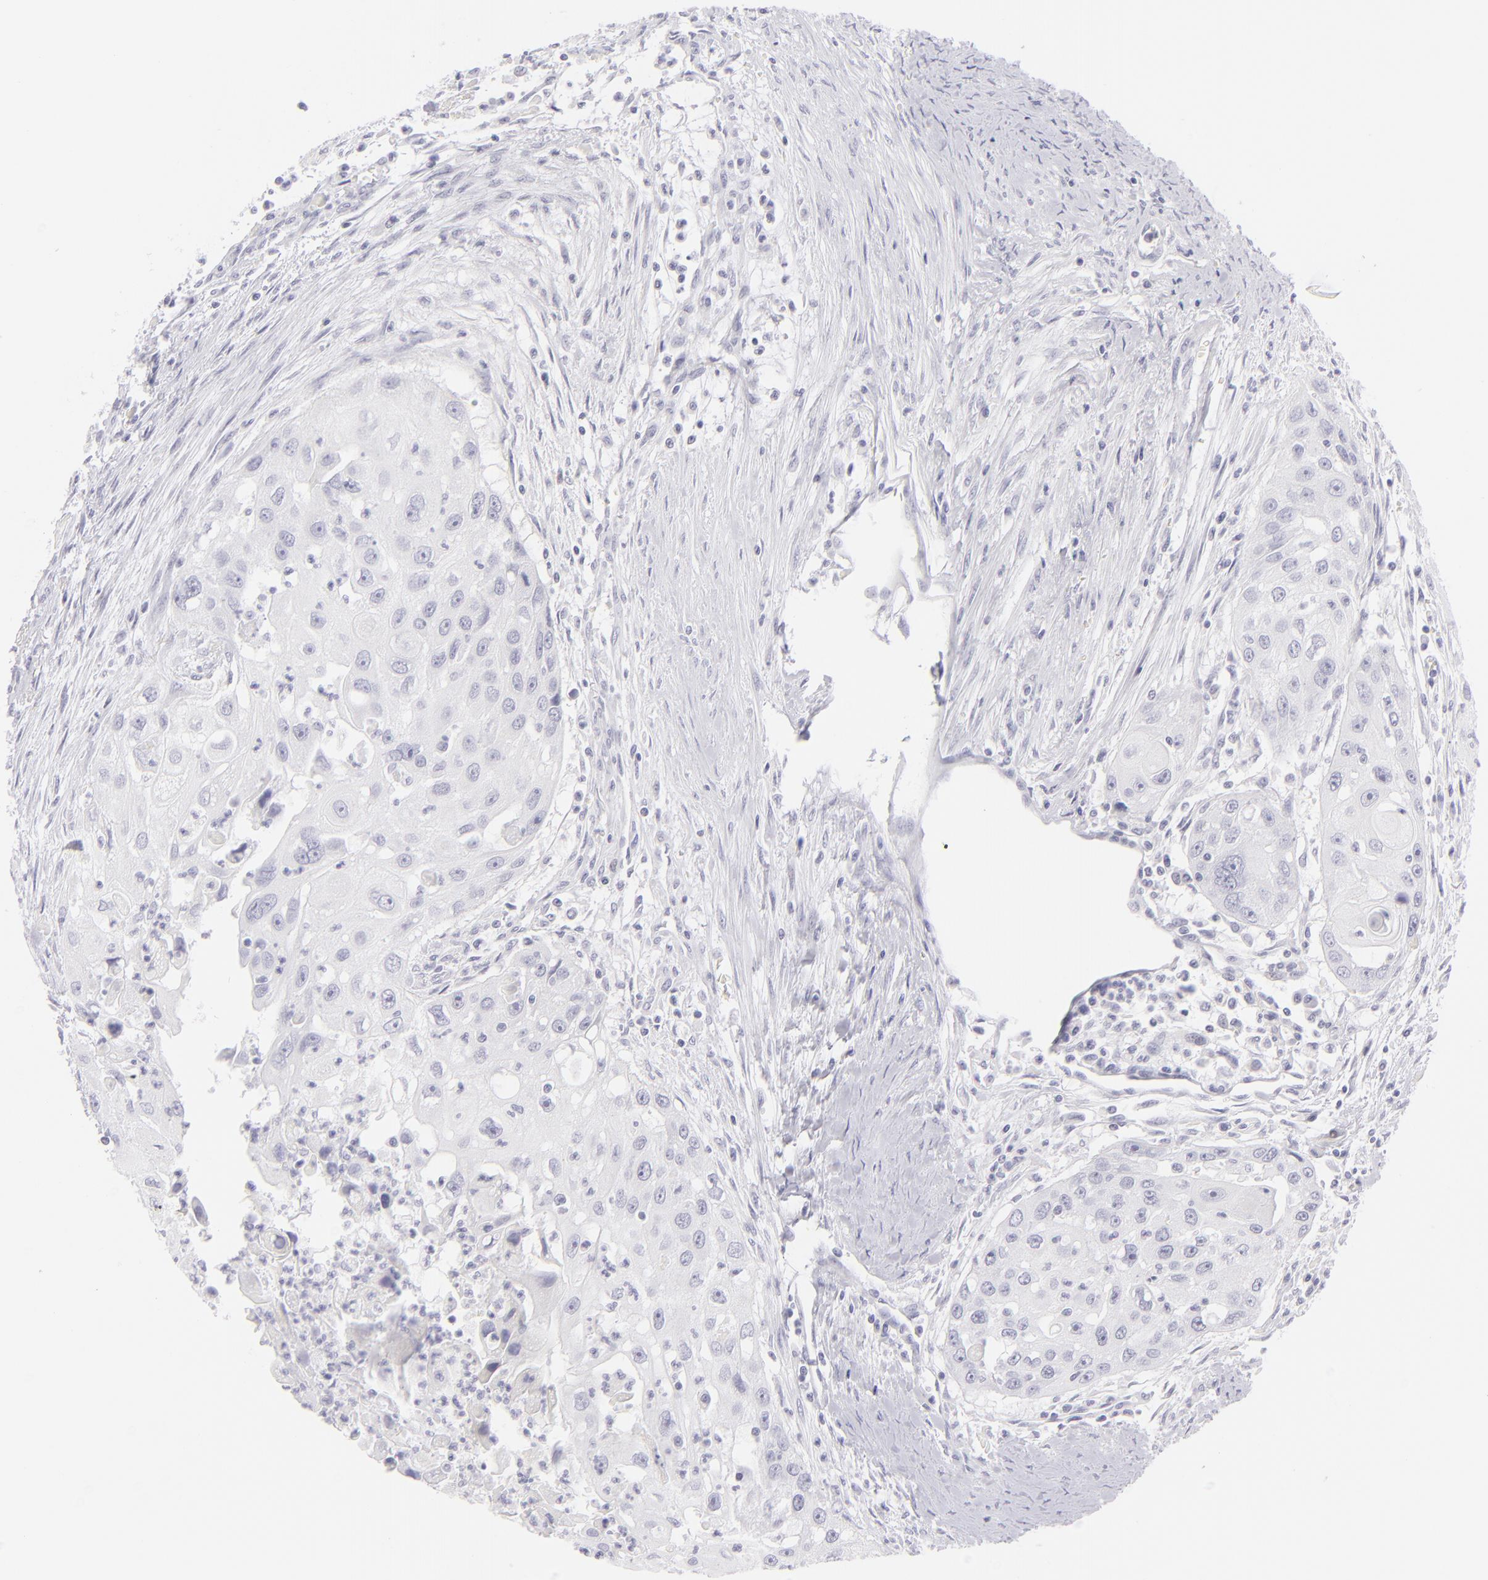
{"staining": {"intensity": "negative", "quantity": "none", "location": "none"}, "tissue": "head and neck cancer", "cell_type": "Tumor cells", "image_type": "cancer", "snomed": [{"axis": "morphology", "description": "Squamous cell carcinoma, NOS"}, {"axis": "topography", "description": "Head-Neck"}], "caption": "Immunohistochemistry histopathology image of neoplastic tissue: head and neck squamous cell carcinoma stained with DAB (3,3'-diaminobenzidine) exhibits no significant protein expression in tumor cells.", "gene": "FCER2", "patient": {"sex": "male", "age": 64}}